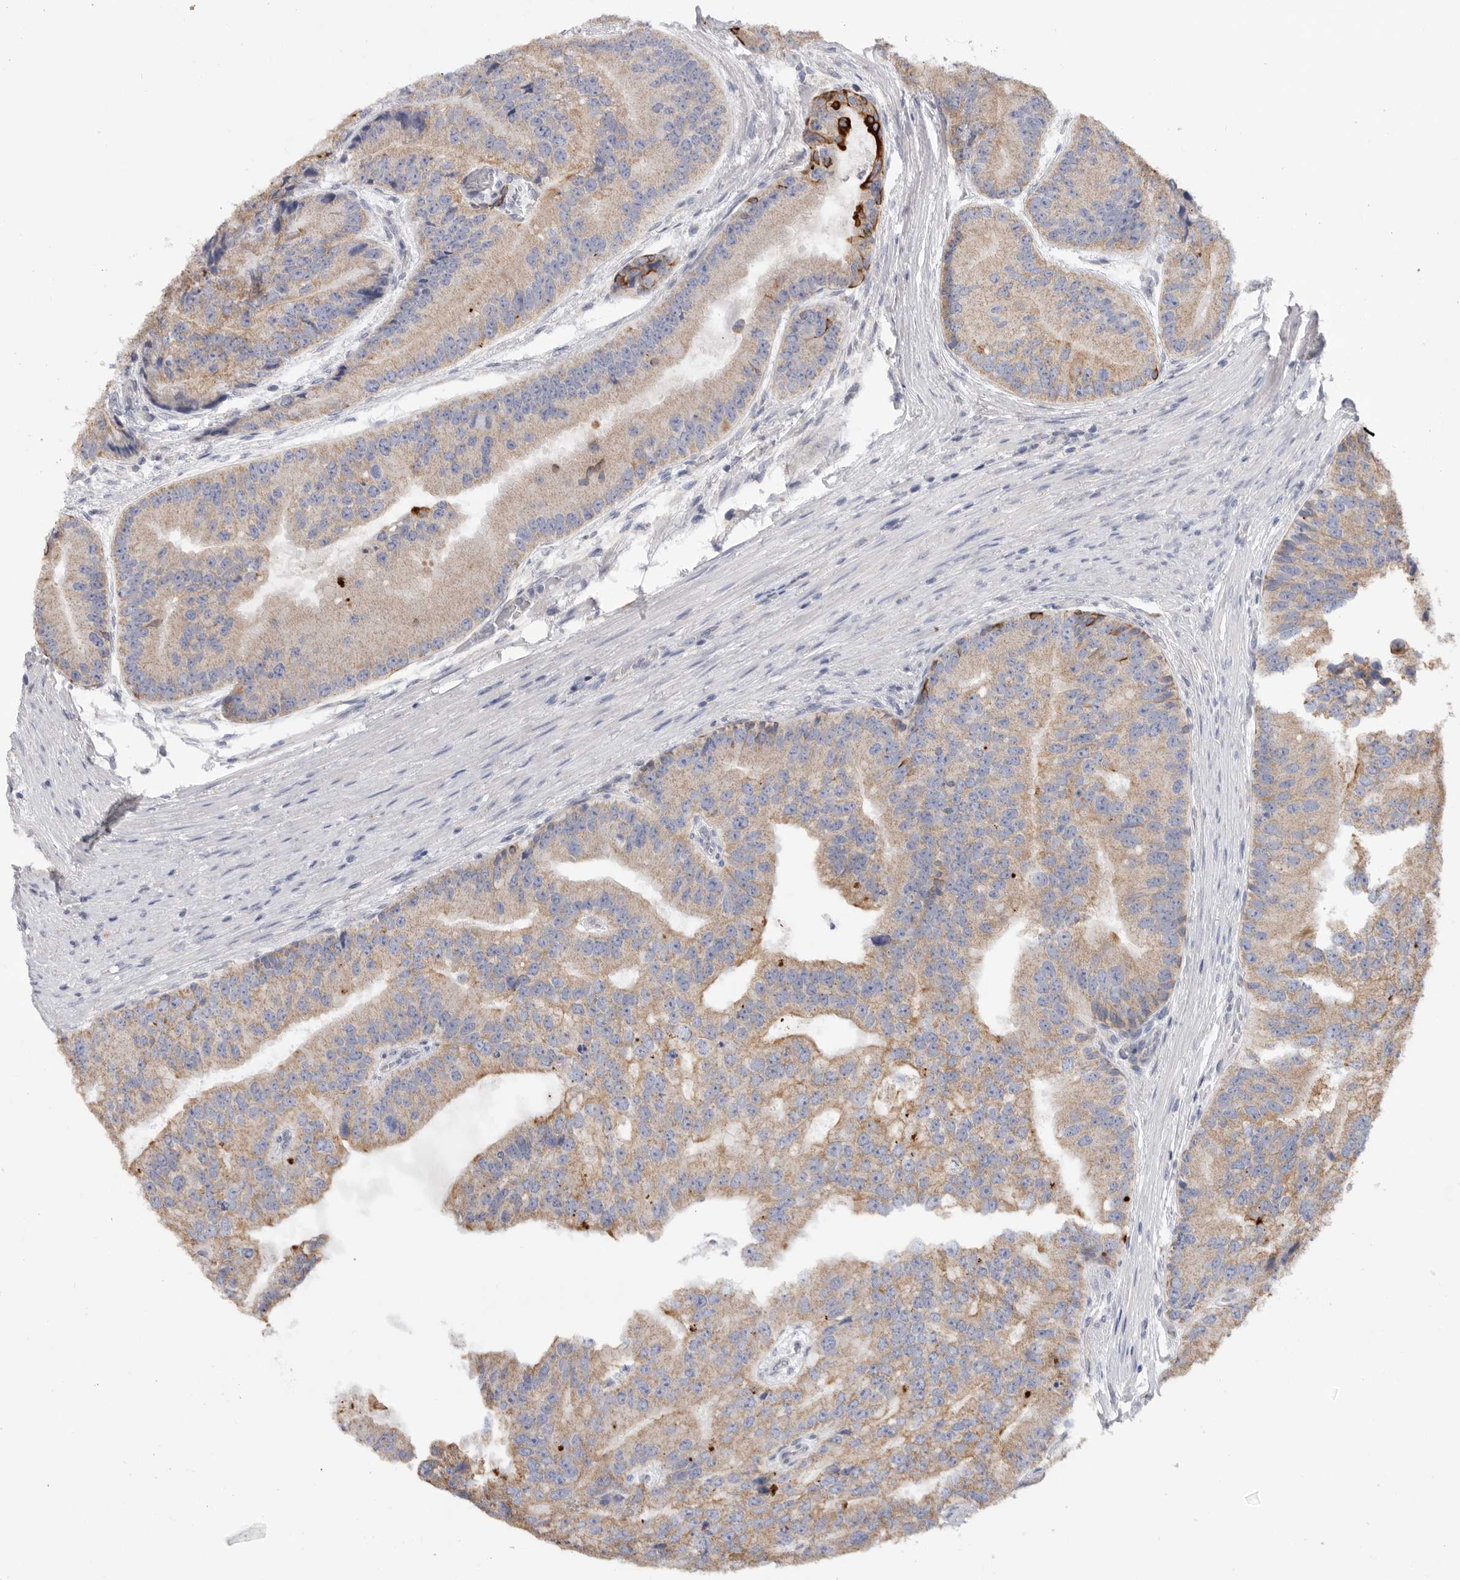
{"staining": {"intensity": "weak", "quantity": "25%-75%", "location": "cytoplasmic/membranous"}, "tissue": "prostate cancer", "cell_type": "Tumor cells", "image_type": "cancer", "snomed": [{"axis": "morphology", "description": "Adenocarcinoma, High grade"}, {"axis": "topography", "description": "Prostate"}], "caption": "Protein expression analysis of human prostate adenocarcinoma (high-grade) reveals weak cytoplasmic/membranous positivity in approximately 25%-75% of tumor cells.", "gene": "MTFR1L", "patient": {"sex": "male", "age": 70}}